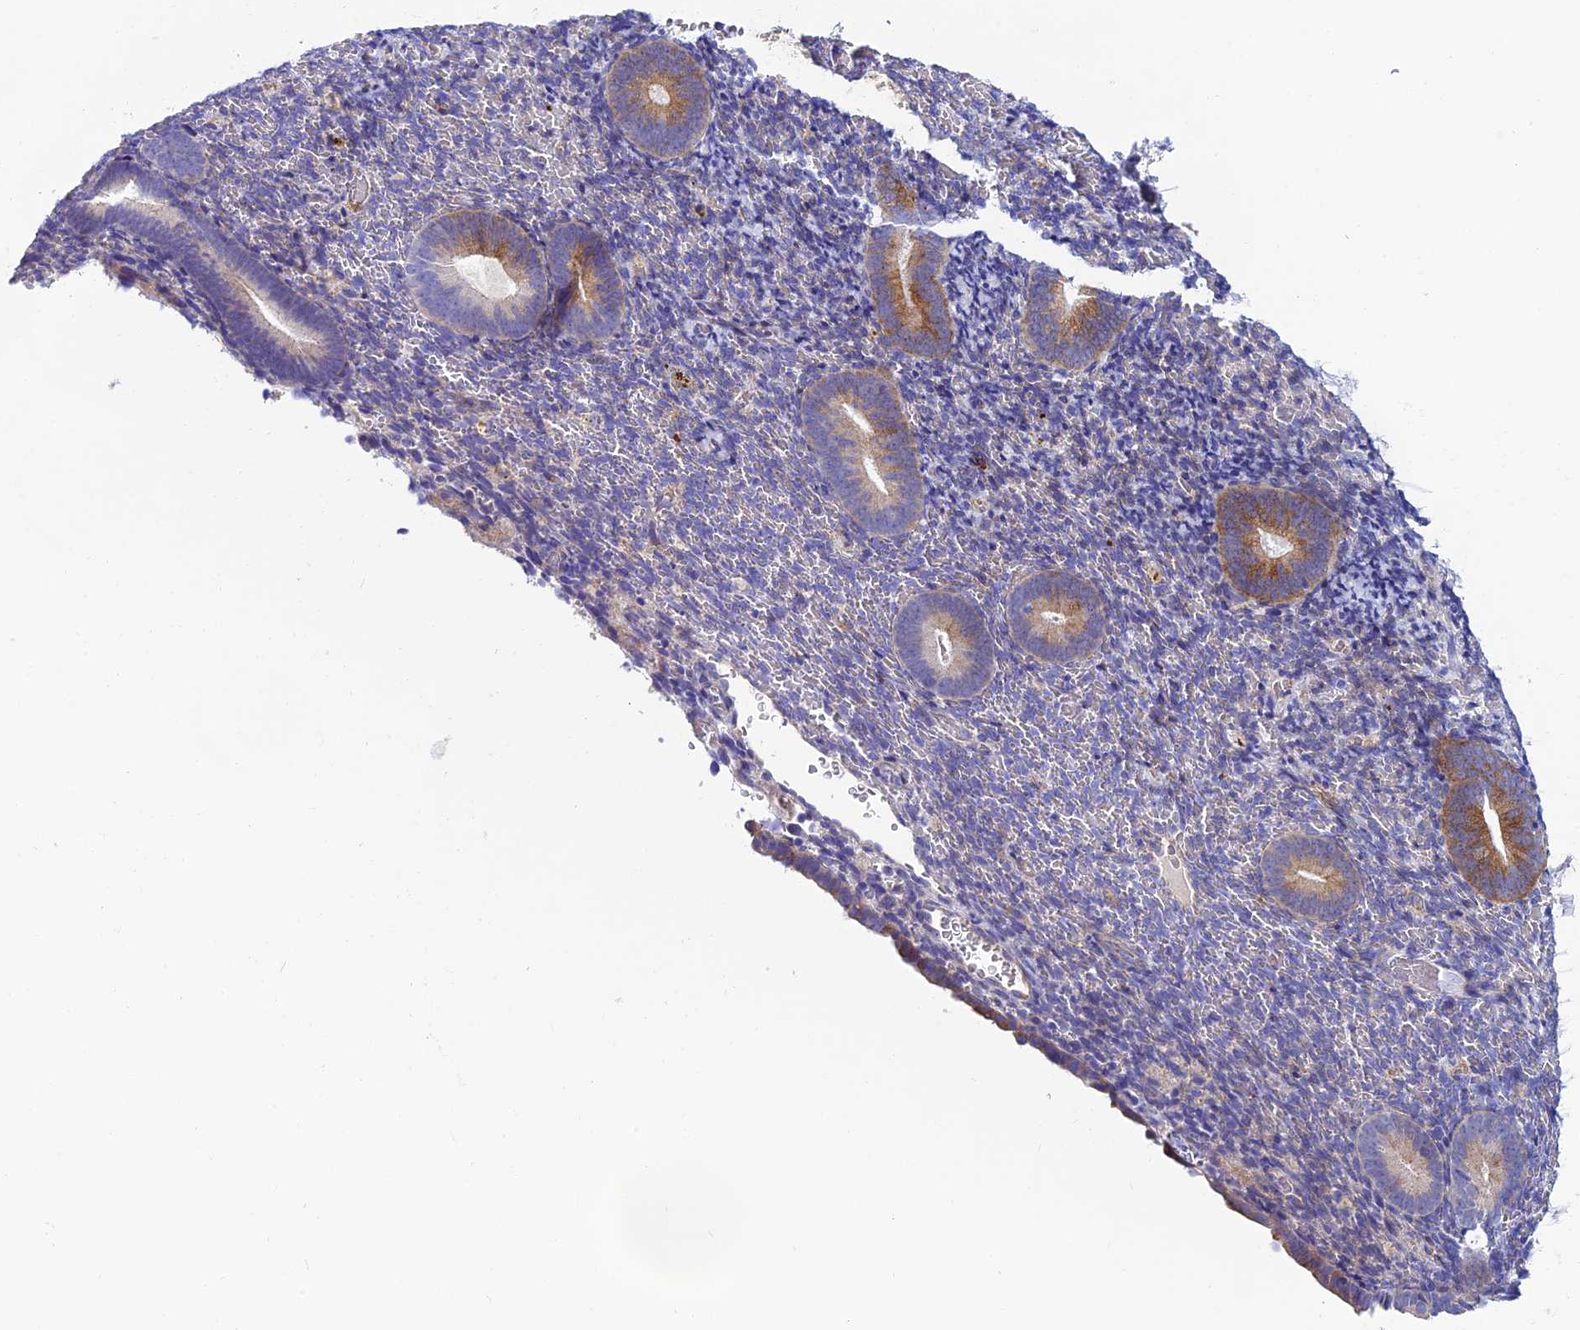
{"staining": {"intensity": "negative", "quantity": "none", "location": "none"}, "tissue": "endometrium", "cell_type": "Cells in endometrial stroma", "image_type": "normal", "snomed": [{"axis": "morphology", "description": "Normal tissue, NOS"}, {"axis": "topography", "description": "Endometrium"}], "caption": "A photomicrograph of human endometrium is negative for staining in cells in endometrial stroma.", "gene": "MACIR", "patient": {"sex": "female", "age": 51}}